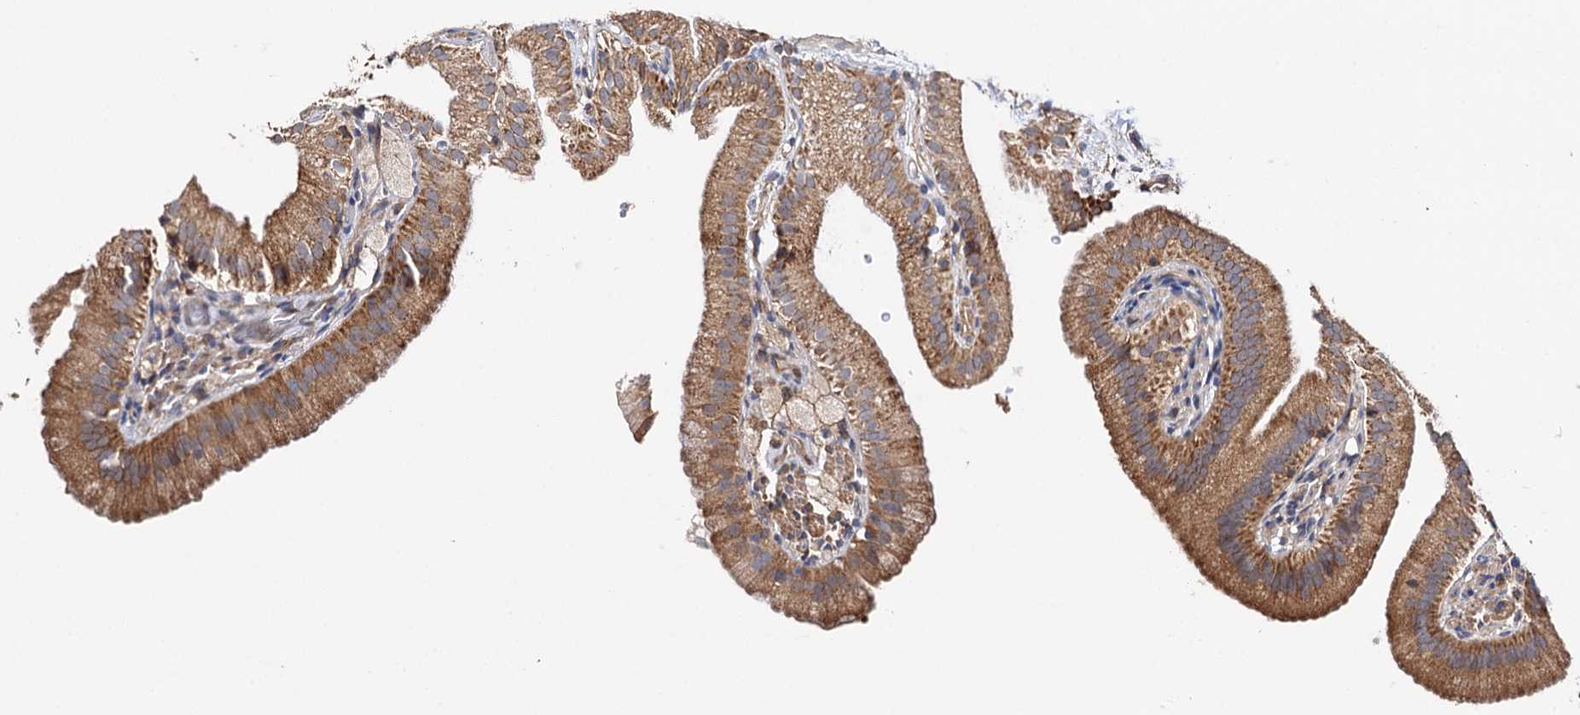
{"staining": {"intensity": "strong", "quantity": ">75%", "location": "cytoplasmic/membranous"}, "tissue": "gallbladder", "cell_type": "Glandular cells", "image_type": "normal", "snomed": [{"axis": "morphology", "description": "Normal tissue, NOS"}, {"axis": "topography", "description": "Gallbladder"}], "caption": "This is an image of IHC staining of normal gallbladder, which shows strong staining in the cytoplasmic/membranous of glandular cells.", "gene": "IDI1", "patient": {"sex": "male", "age": 55}}